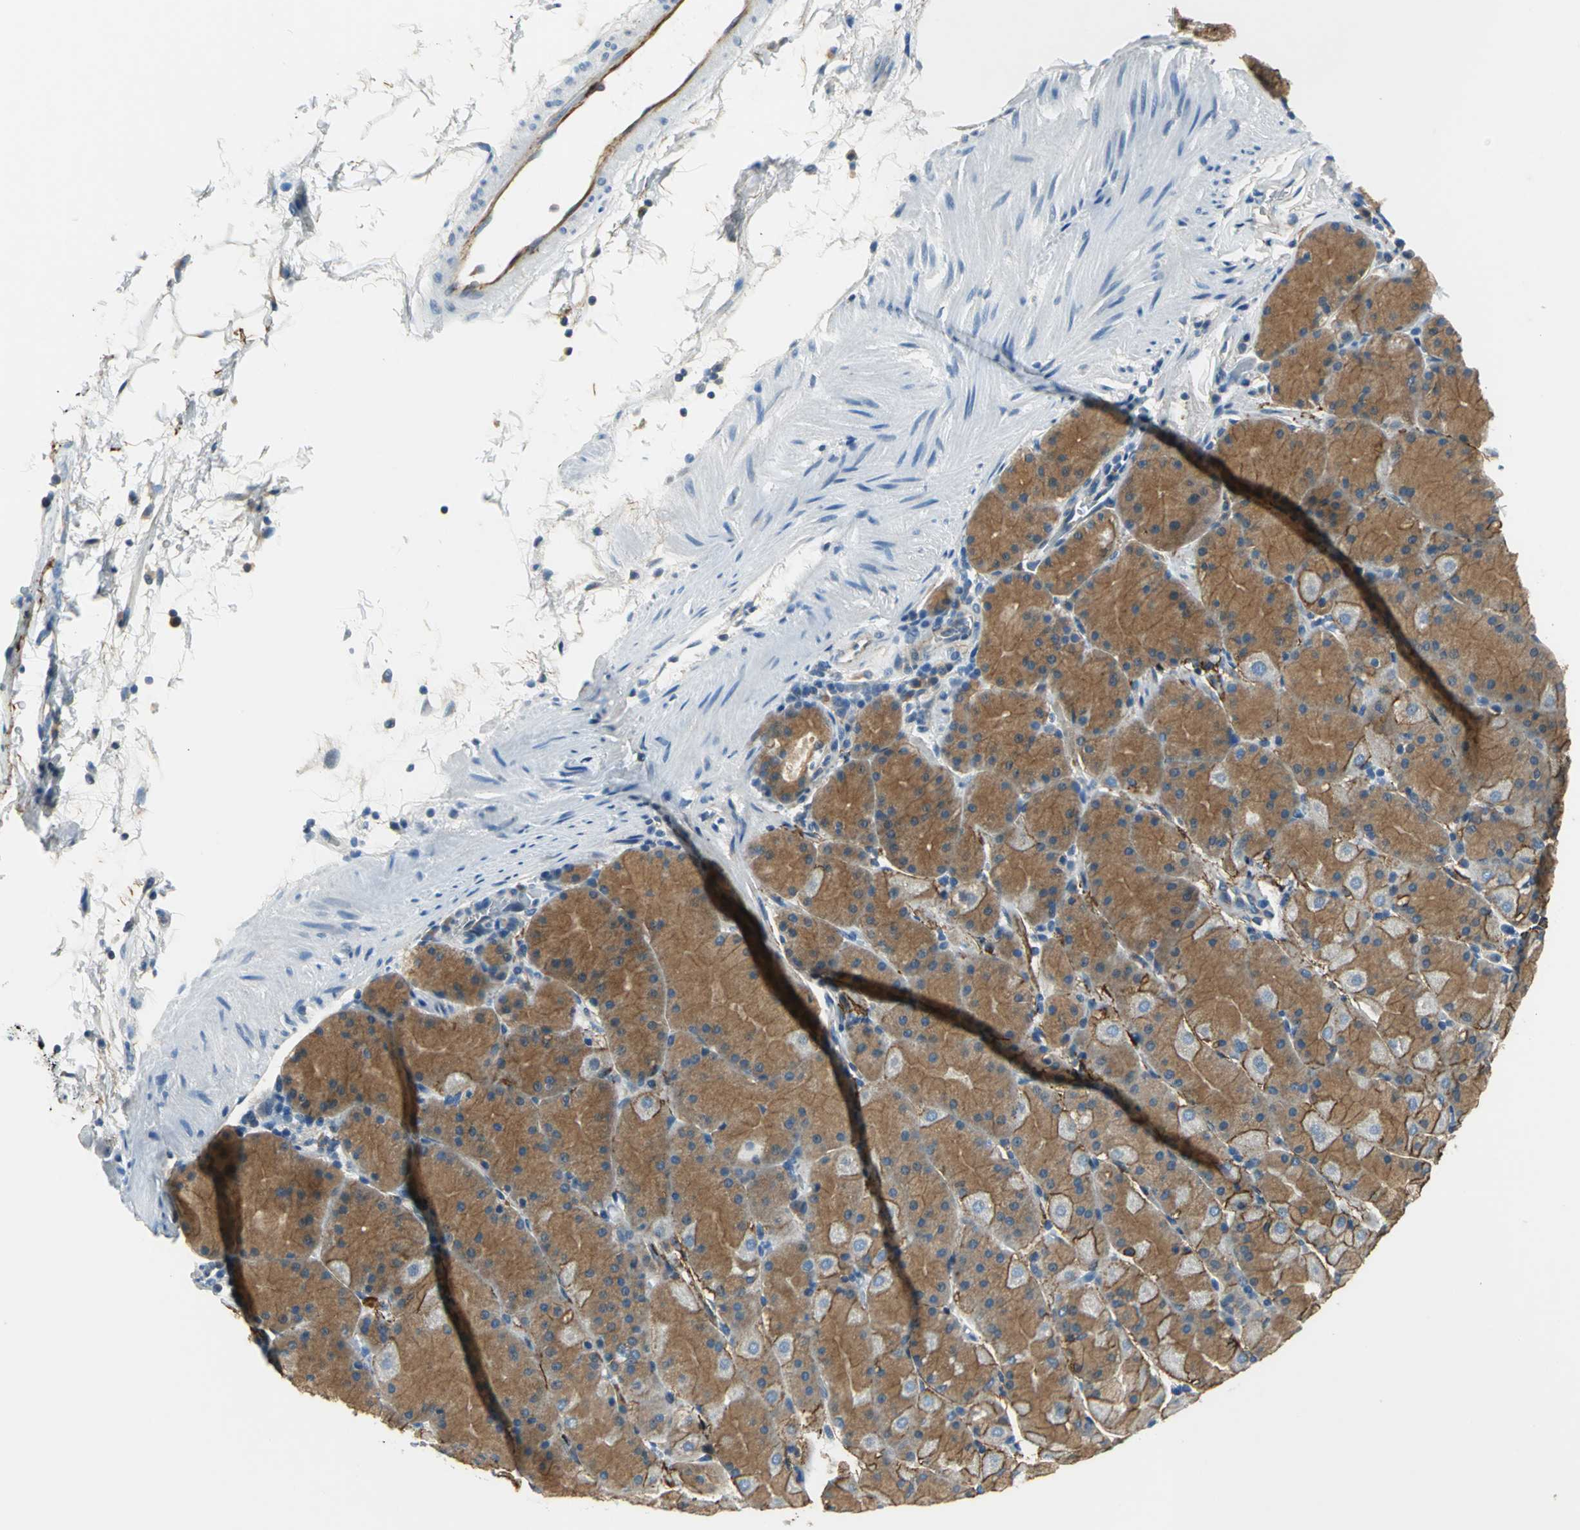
{"staining": {"intensity": "moderate", "quantity": ">75%", "location": "cytoplasmic/membranous"}, "tissue": "stomach", "cell_type": "Glandular cells", "image_type": "normal", "snomed": [{"axis": "morphology", "description": "Normal tissue, NOS"}, {"axis": "topography", "description": "Stomach, upper"}, {"axis": "topography", "description": "Stomach"}], "caption": "Immunohistochemical staining of normal human stomach exhibits >75% levels of moderate cytoplasmic/membranous protein staining in approximately >75% of glandular cells.", "gene": "SLC16A7", "patient": {"sex": "male", "age": 76}}